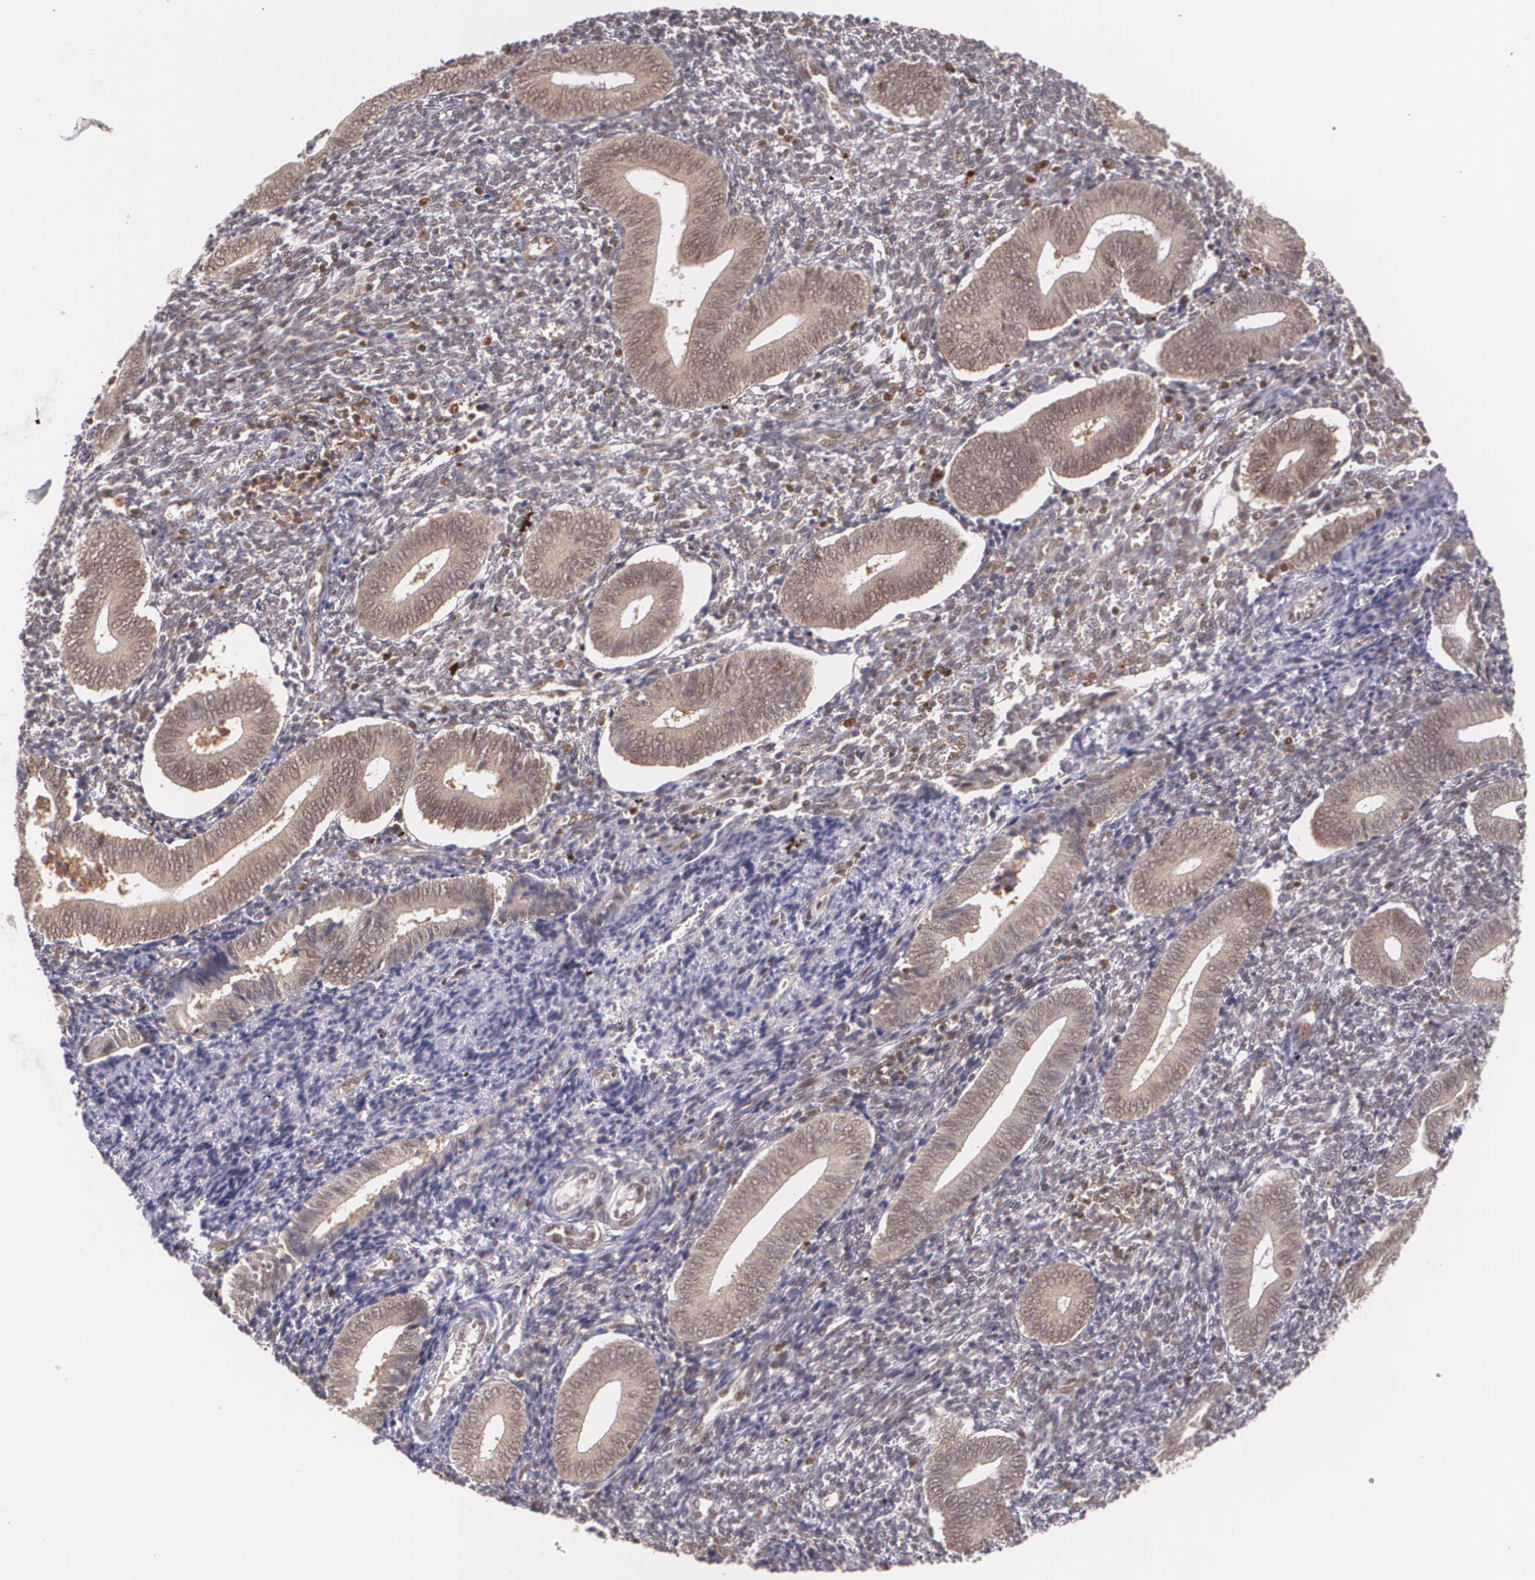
{"staining": {"intensity": "weak", "quantity": "<25%", "location": "nuclear"}, "tissue": "endometrium", "cell_type": "Cells in endometrial stroma", "image_type": "normal", "snomed": [{"axis": "morphology", "description": "Normal tissue, NOS"}, {"axis": "topography", "description": "Uterus"}, {"axis": "topography", "description": "Endometrium"}], "caption": "Immunohistochemical staining of normal human endometrium shows no significant positivity in cells in endometrial stroma.", "gene": "CUL2", "patient": {"sex": "female", "age": 33}}